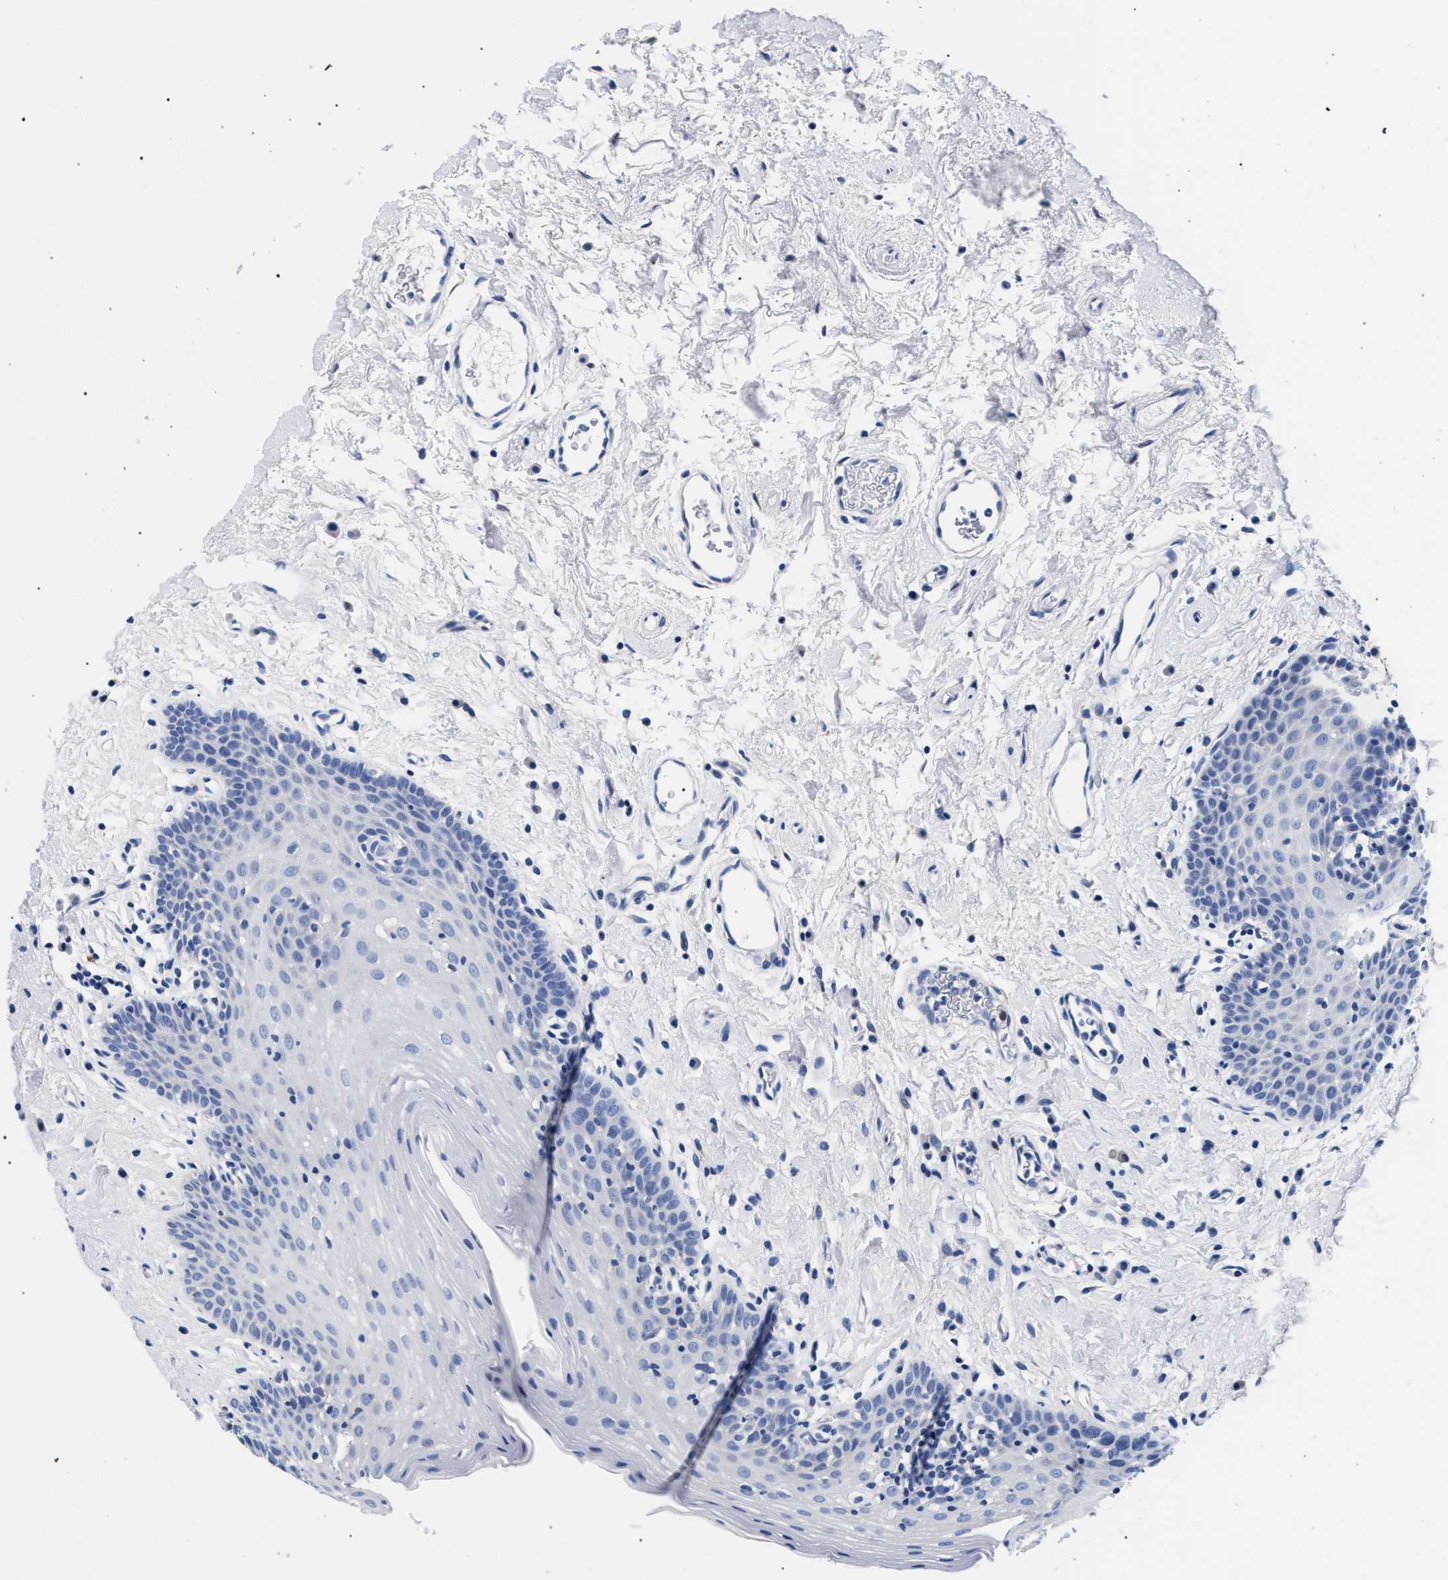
{"staining": {"intensity": "negative", "quantity": "none", "location": "none"}, "tissue": "oral mucosa", "cell_type": "Squamous epithelial cells", "image_type": "normal", "snomed": [{"axis": "morphology", "description": "Normal tissue, NOS"}, {"axis": "topography", "description": "Oral tissue"}], "caption": "The micrograph reveals no staining of squamous epithelial cells in benign oral mucosa. (DAB IHC with hematoxylin counter stain).", "gene": "AKAP4", "patient": {"sex": "male", "age": 66}}